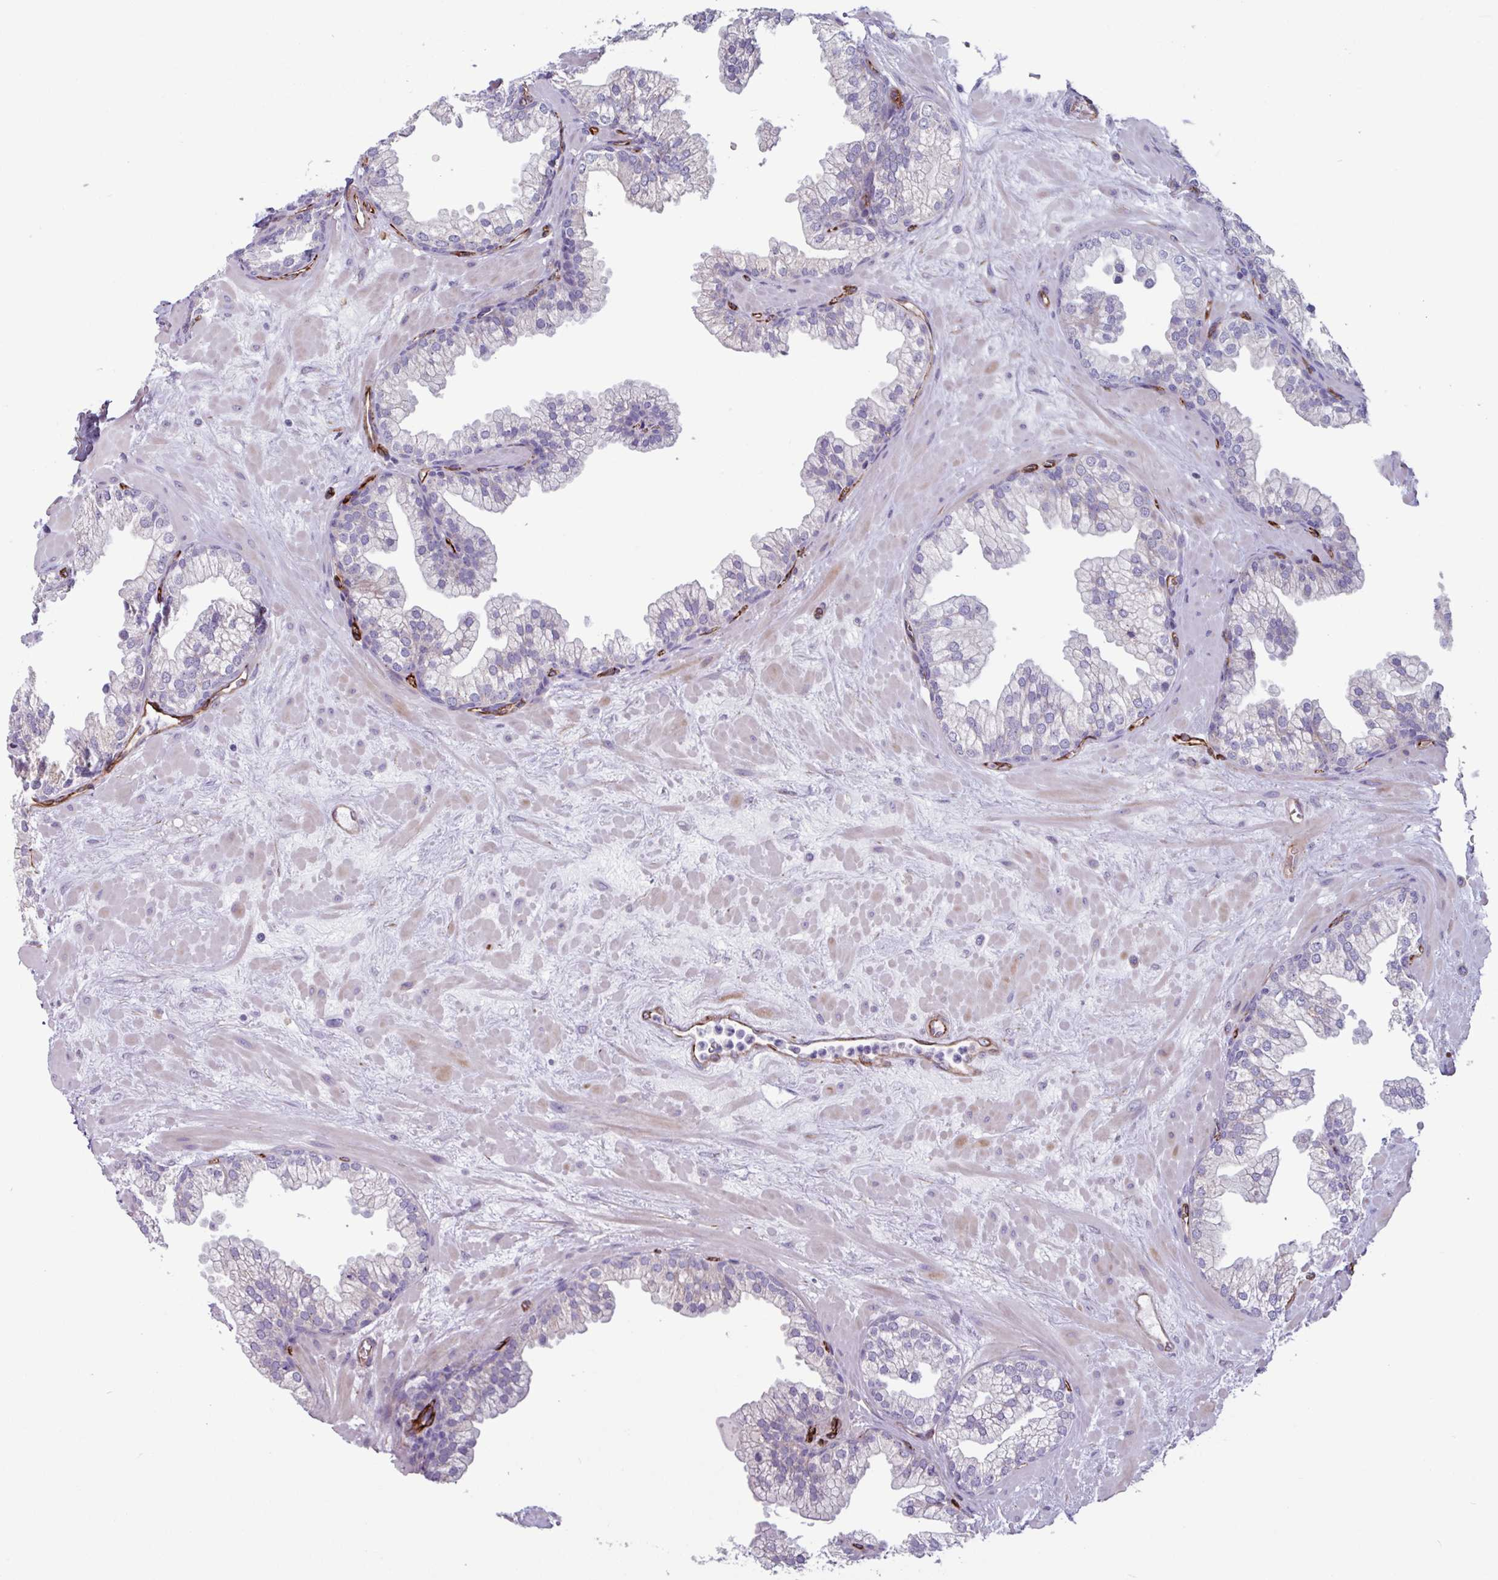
{"staining": {"intensity": "negative", "quantity": "none", "location": "none"}, "tissue": "prostate", "cell_type": "Glandular cells", "image_type": "normal", "snomed": [{"axis": "morphology", "description": "Normal tissue, NOS"}, {"axis": "topography", "description": "Prostate"}, {"axis": "topography", "description": "Peripheral nerve tissue"}], "caption": "Prostate stained for a protein using immunohistochemistry (IHC) displays no positivity glandular cells.", "gene": "BTD", "patient": {"sex": "male", "age": 61}}